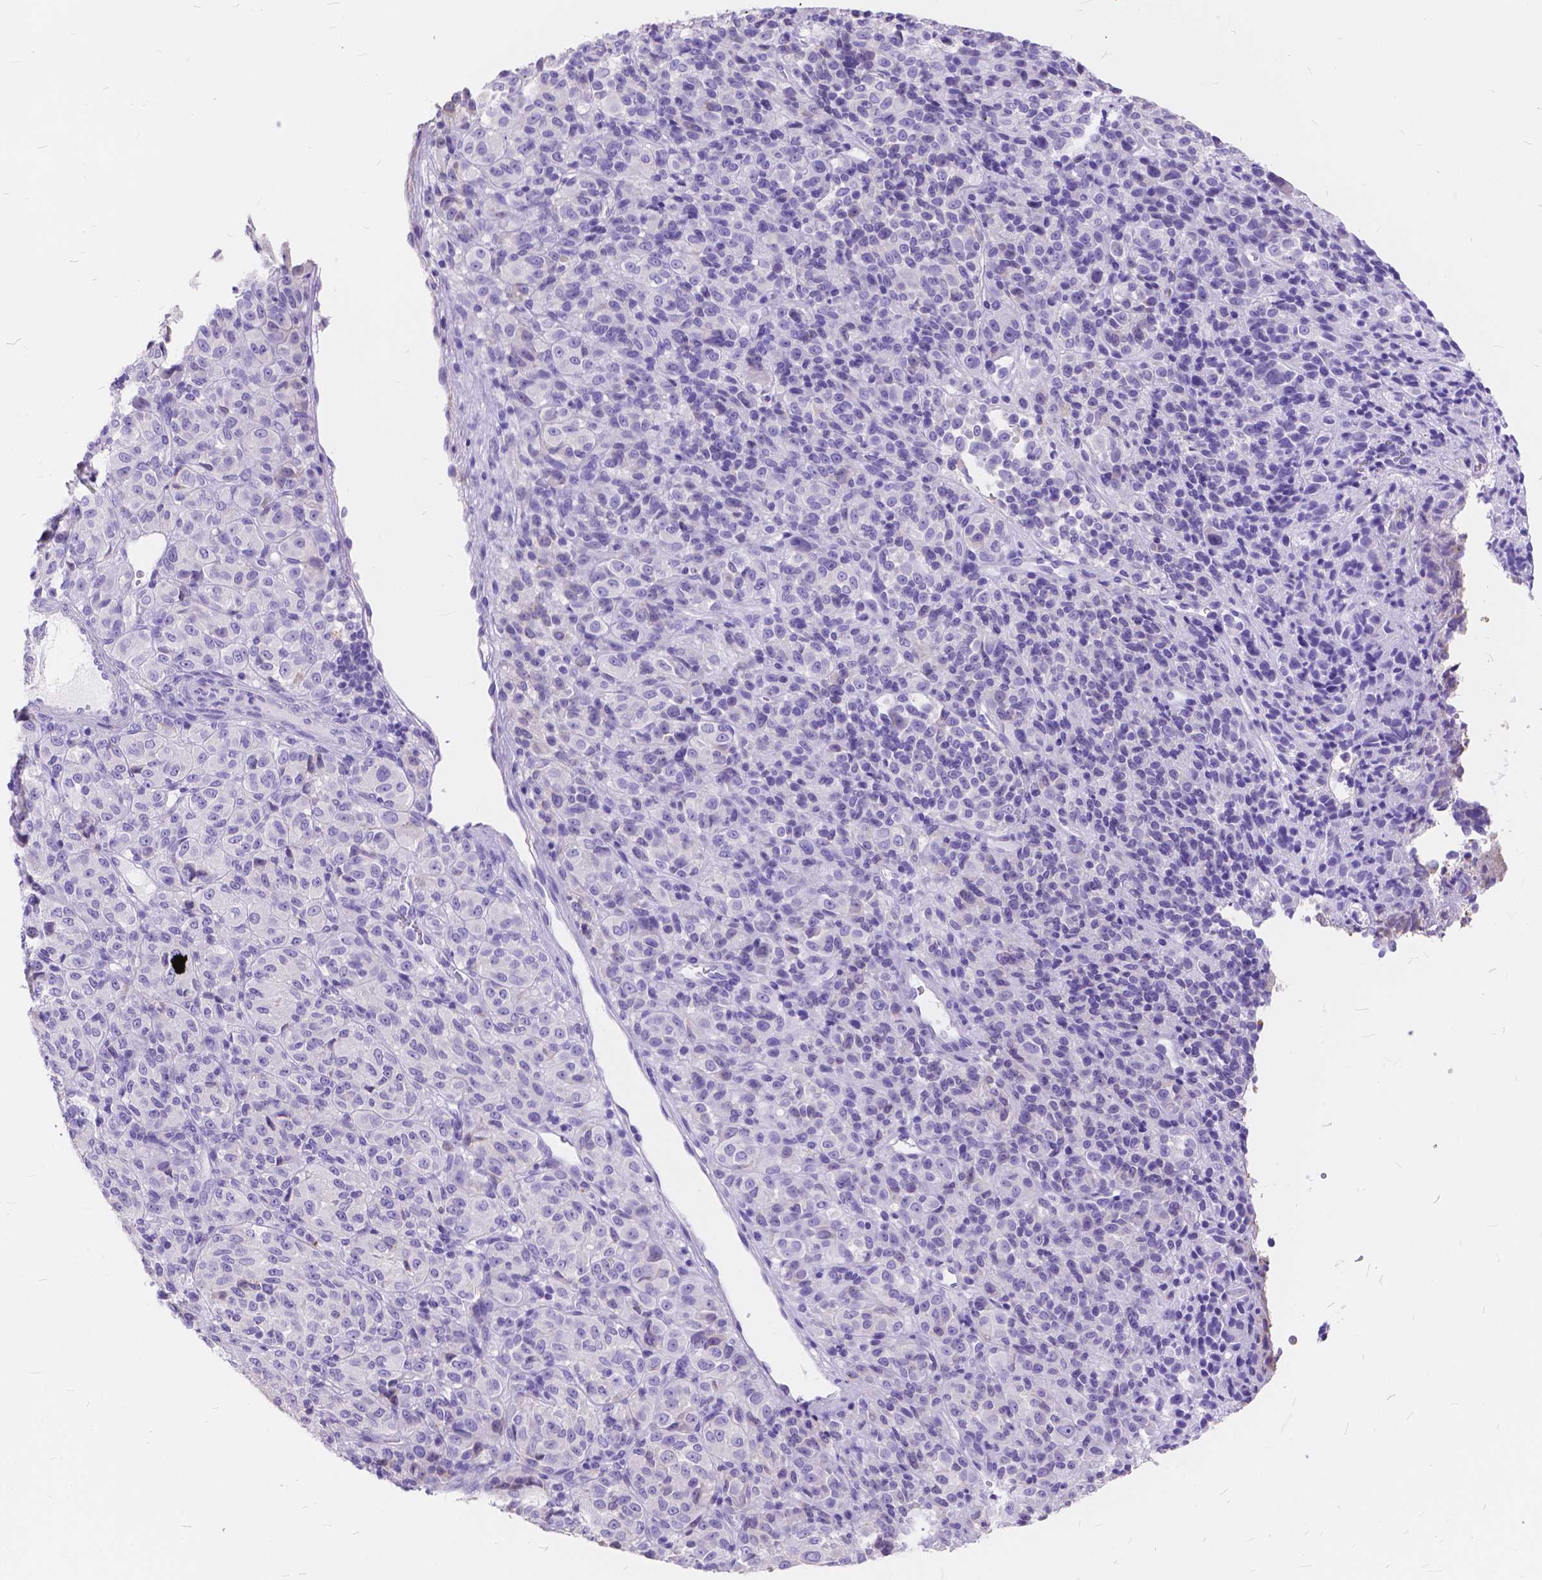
{"staining": {"intensity": "negative", "quantity": "none", "location": "none"}, "tissue": "melanoma", "cell_type": "Tumor cells", "image_type": "cancer", "snomed": [{"axis": "morphology", "description": "Malignant melanoma, Metastatic site"}, {"axis": "topography", "description": "Brain"}], "caption": "This is an immunohistochemistry image of human malignant melanoma (metastatic site). There is no positivity in tumor cells.", "gene": "FOXL2", "patient": {"sex": "female", "age": 56}}